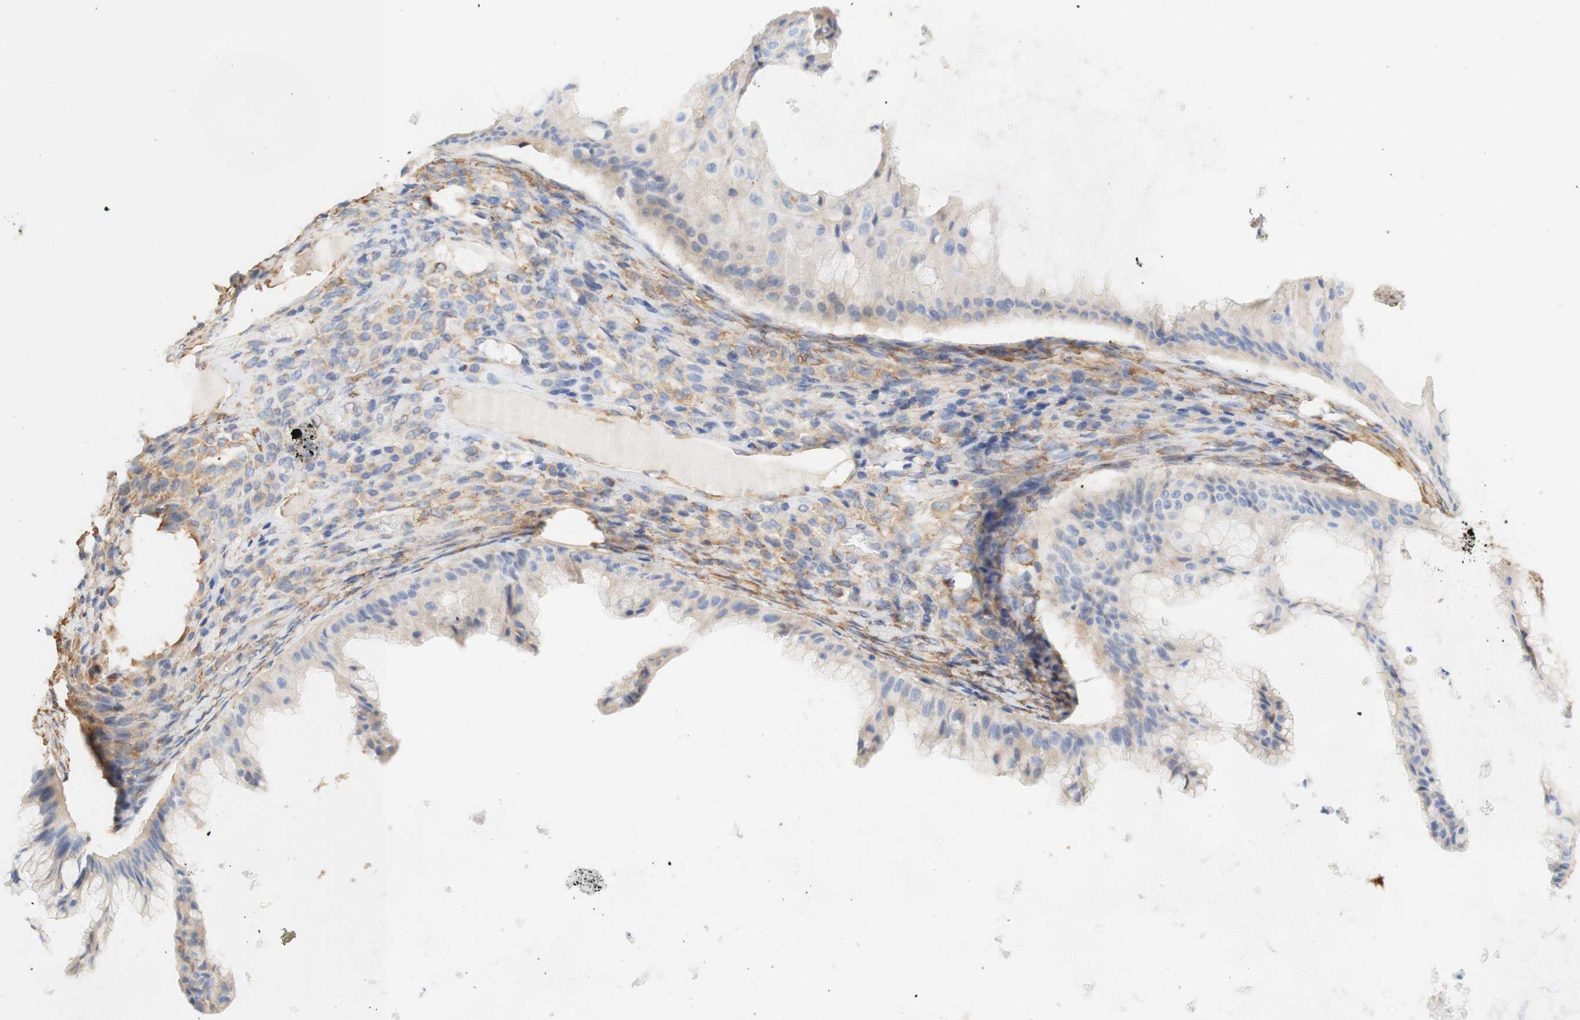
{"staining": {"intensity": "weak", "quantity": "<25%", "location": "cytoplasmic/membranous"}, "tissue": "ovarian cancer", "cell_type": "Tumor cells", "image_type": "cancer", "snomed": [{"axis": "morphology", "description": "Cystadenocarcinoma, mucinous, NOS"}, {"axis": "topography", "description": "Ovary"}], "caption": "High power microscopy photomicrograph of an immunohistochemistry image of mucinous cystadenocarcinoma (ovarian), revealing no significant staining in tumor cells. Nuclei are stained in blue.", "gene": "EIF2AK4", "patient": {"sex": "female", "age": 61}}